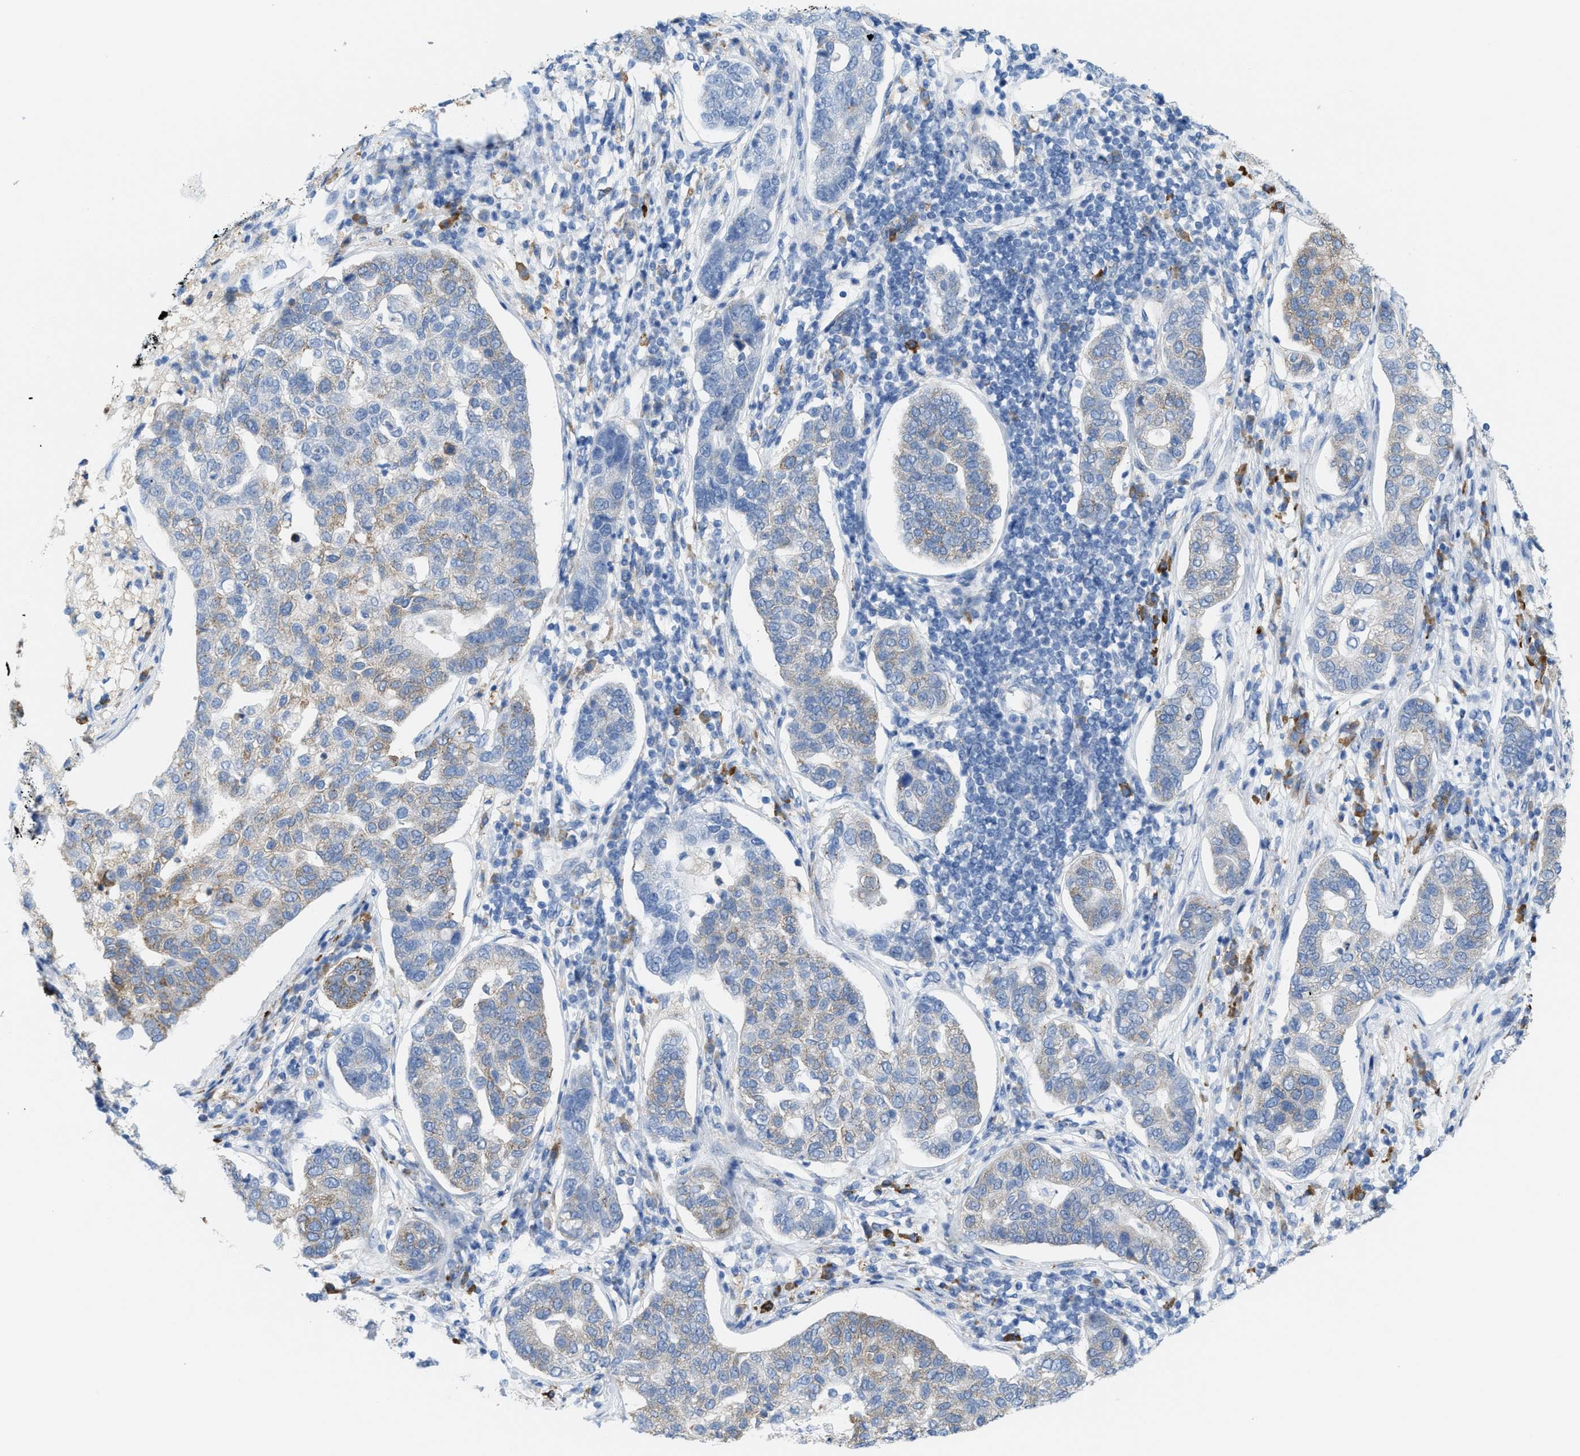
{"staining": {"intensity": "weak", "quantity": "<25%", "location": "cytoplasmic/membranous"}, "tissue": "pancreatic cancer", "cell_type": "Tumor cells", "image_type": "cancer", "snomed": [{"axis": "morphology", "description": "Adenocarcinoma, NOS"}, {"axis": "topography", "description": "Pancreas"}], "caption": "Immunohistochemistry (IHC) micrograph of neoplastic tissue: pancreatic cancer stained with DAB displays no significant protein expression in tumor cells. (Stains: DAB IHC with hematoxylin counter stain, Microscopy: brightfield microscopy at high magnification).", "gene": "KIFC3", "patient": {"sex": "female", "age": 61}}